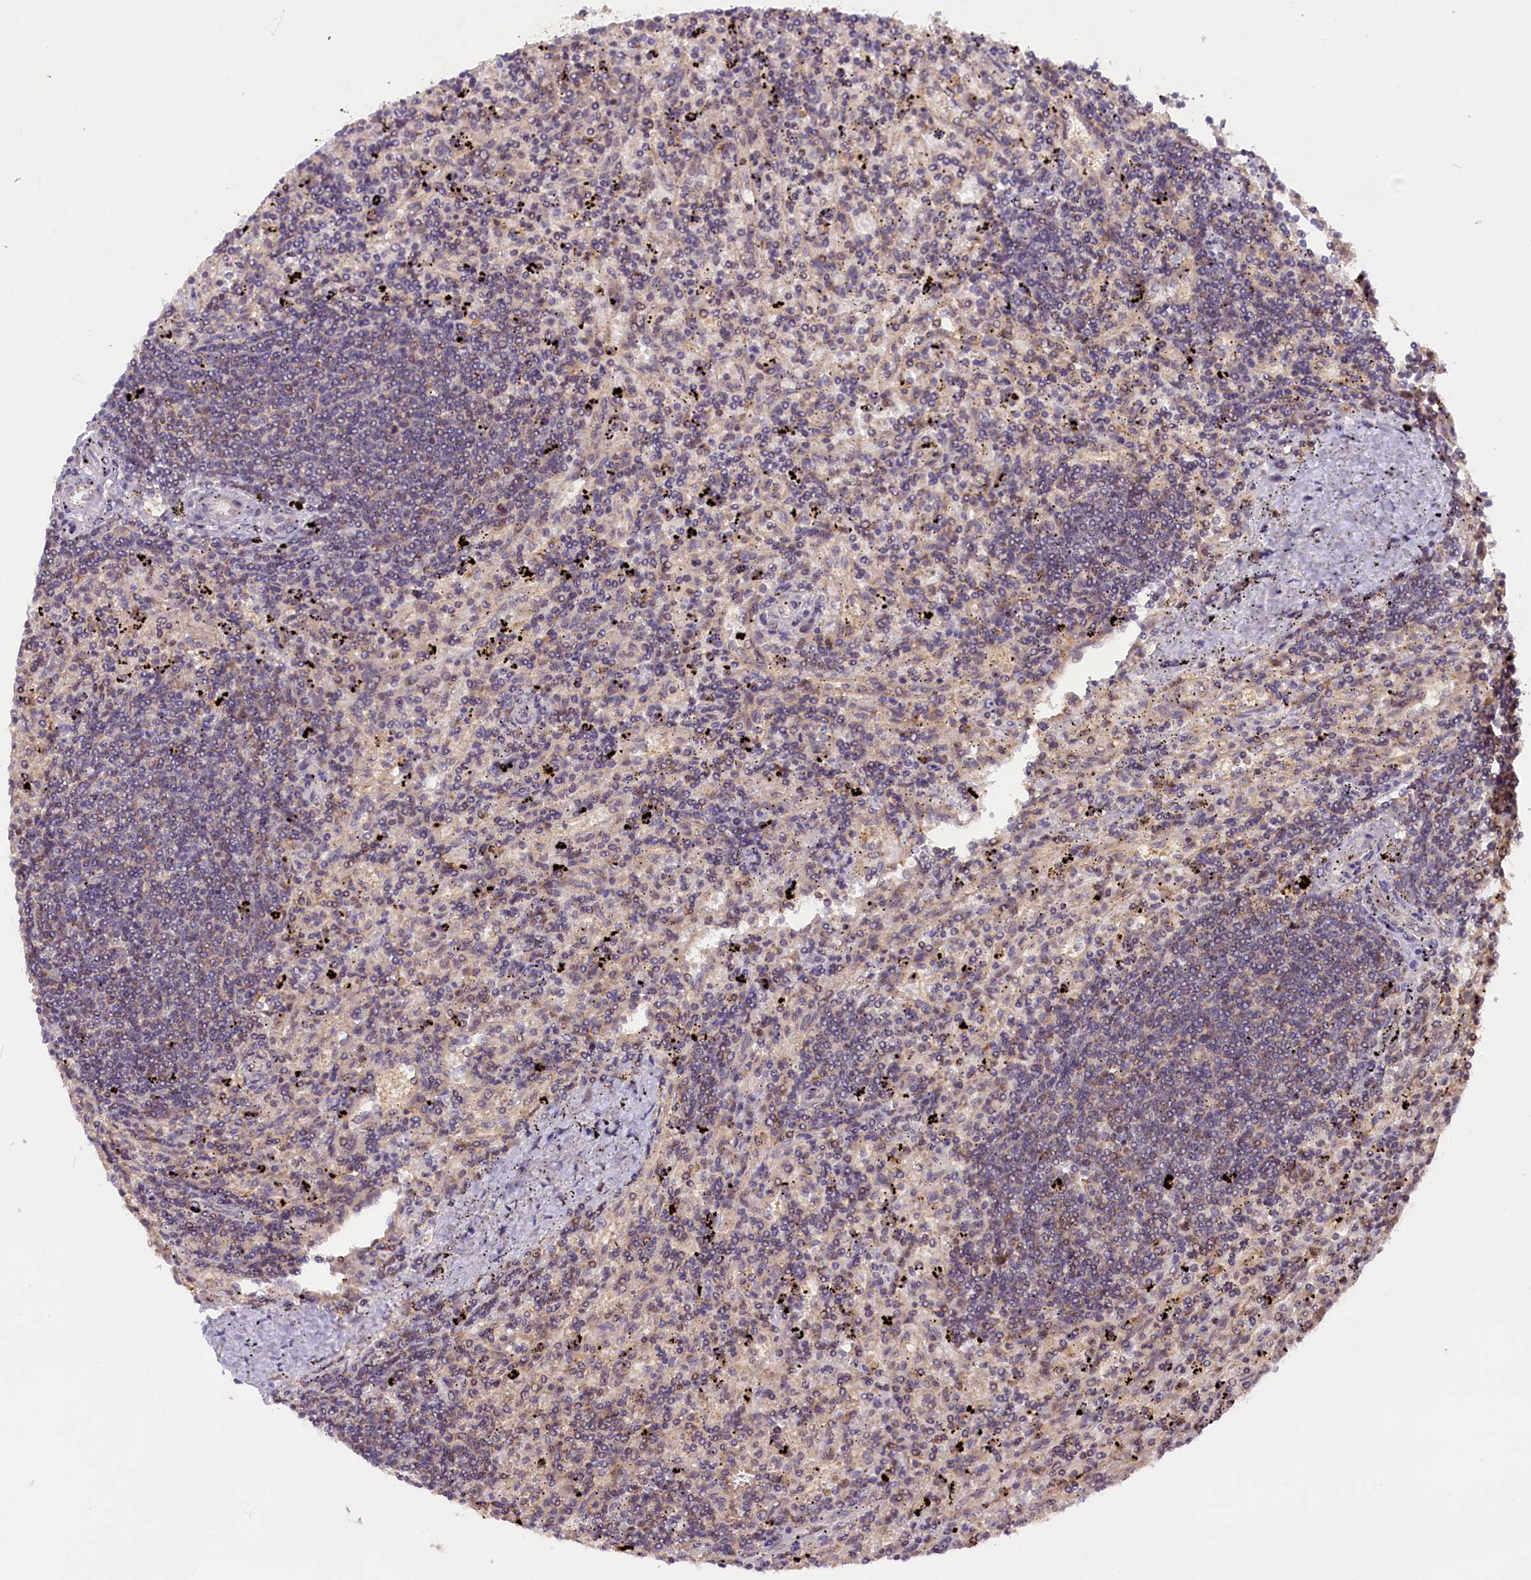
{"staining": {"intensity": "negative", "quantity": "none", "location": "none"}, "tissue": "lymphoma", "cell_type": "Tumor cells", "image_type": "cancer", "snomed": [{"axis": "morphology", "description": "Malignant lymphoma, non-Hodgkin's type, Low grade"}, {"axis": "topography", "description": "Spleen"}], "caption": "This is an IHC photomicrograph of low-grade malignant lymphoma, non-Hodgkin's type. There is no positivity in tumor cells.", "gene": "CARD8", "patient": {"sex": "male", "age": 76}}